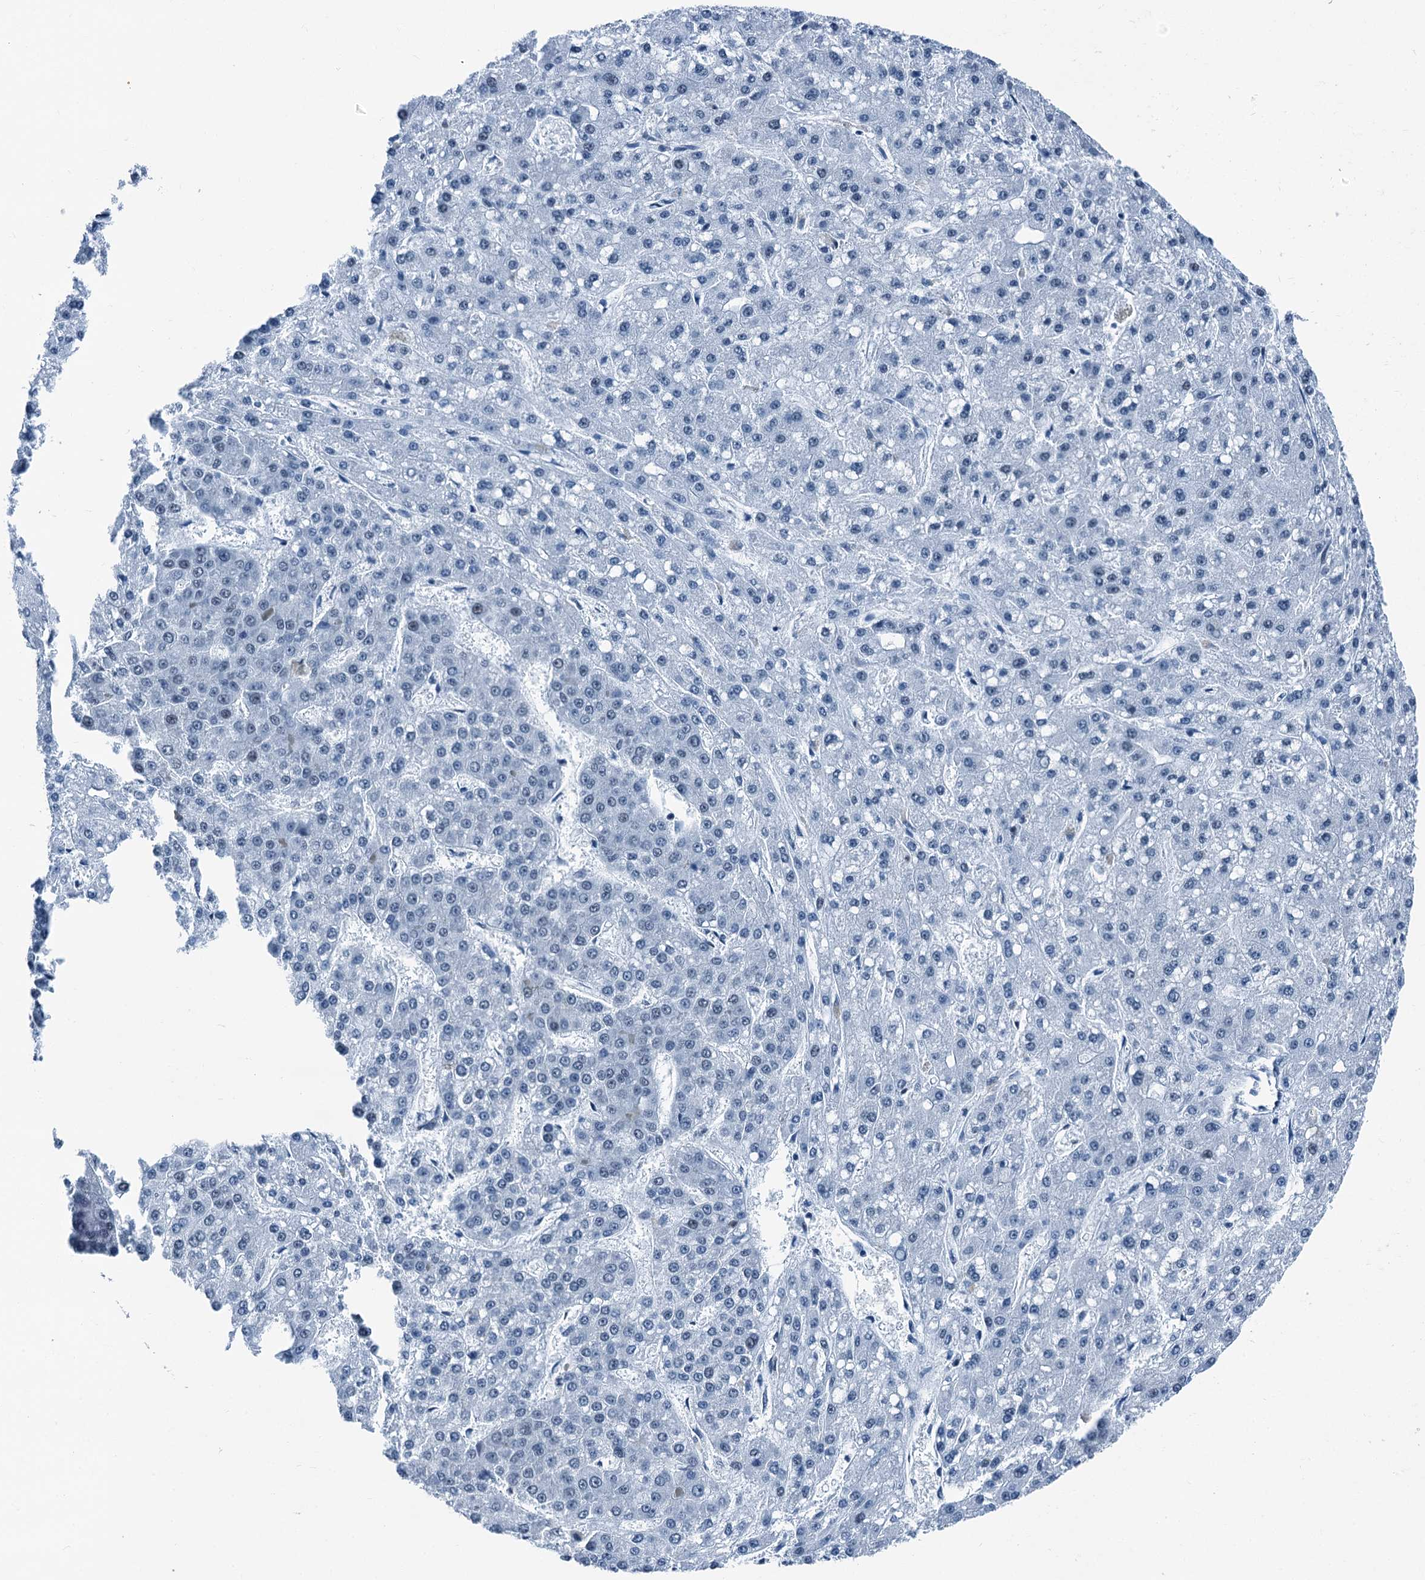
{"staining": {"intensity": "negative", "quantity": "none", "location": "none"}, "tissue": "liver cancer", "cell_type": "Tumor cells", "image_type": "cancer", "snomed": [{"axis": "morphology", "description": "Carcinoma, Hepatocellular, NOS"}, {"axis": "topography", "description": "Liver"}], "caption": "An immunohistochemistry (IHC) image of liver cancer is shown. There is no staining in tumor cells of liver cancer.", "gene": "TRPT1", "patient": {"sex": "male", "age": 67}}